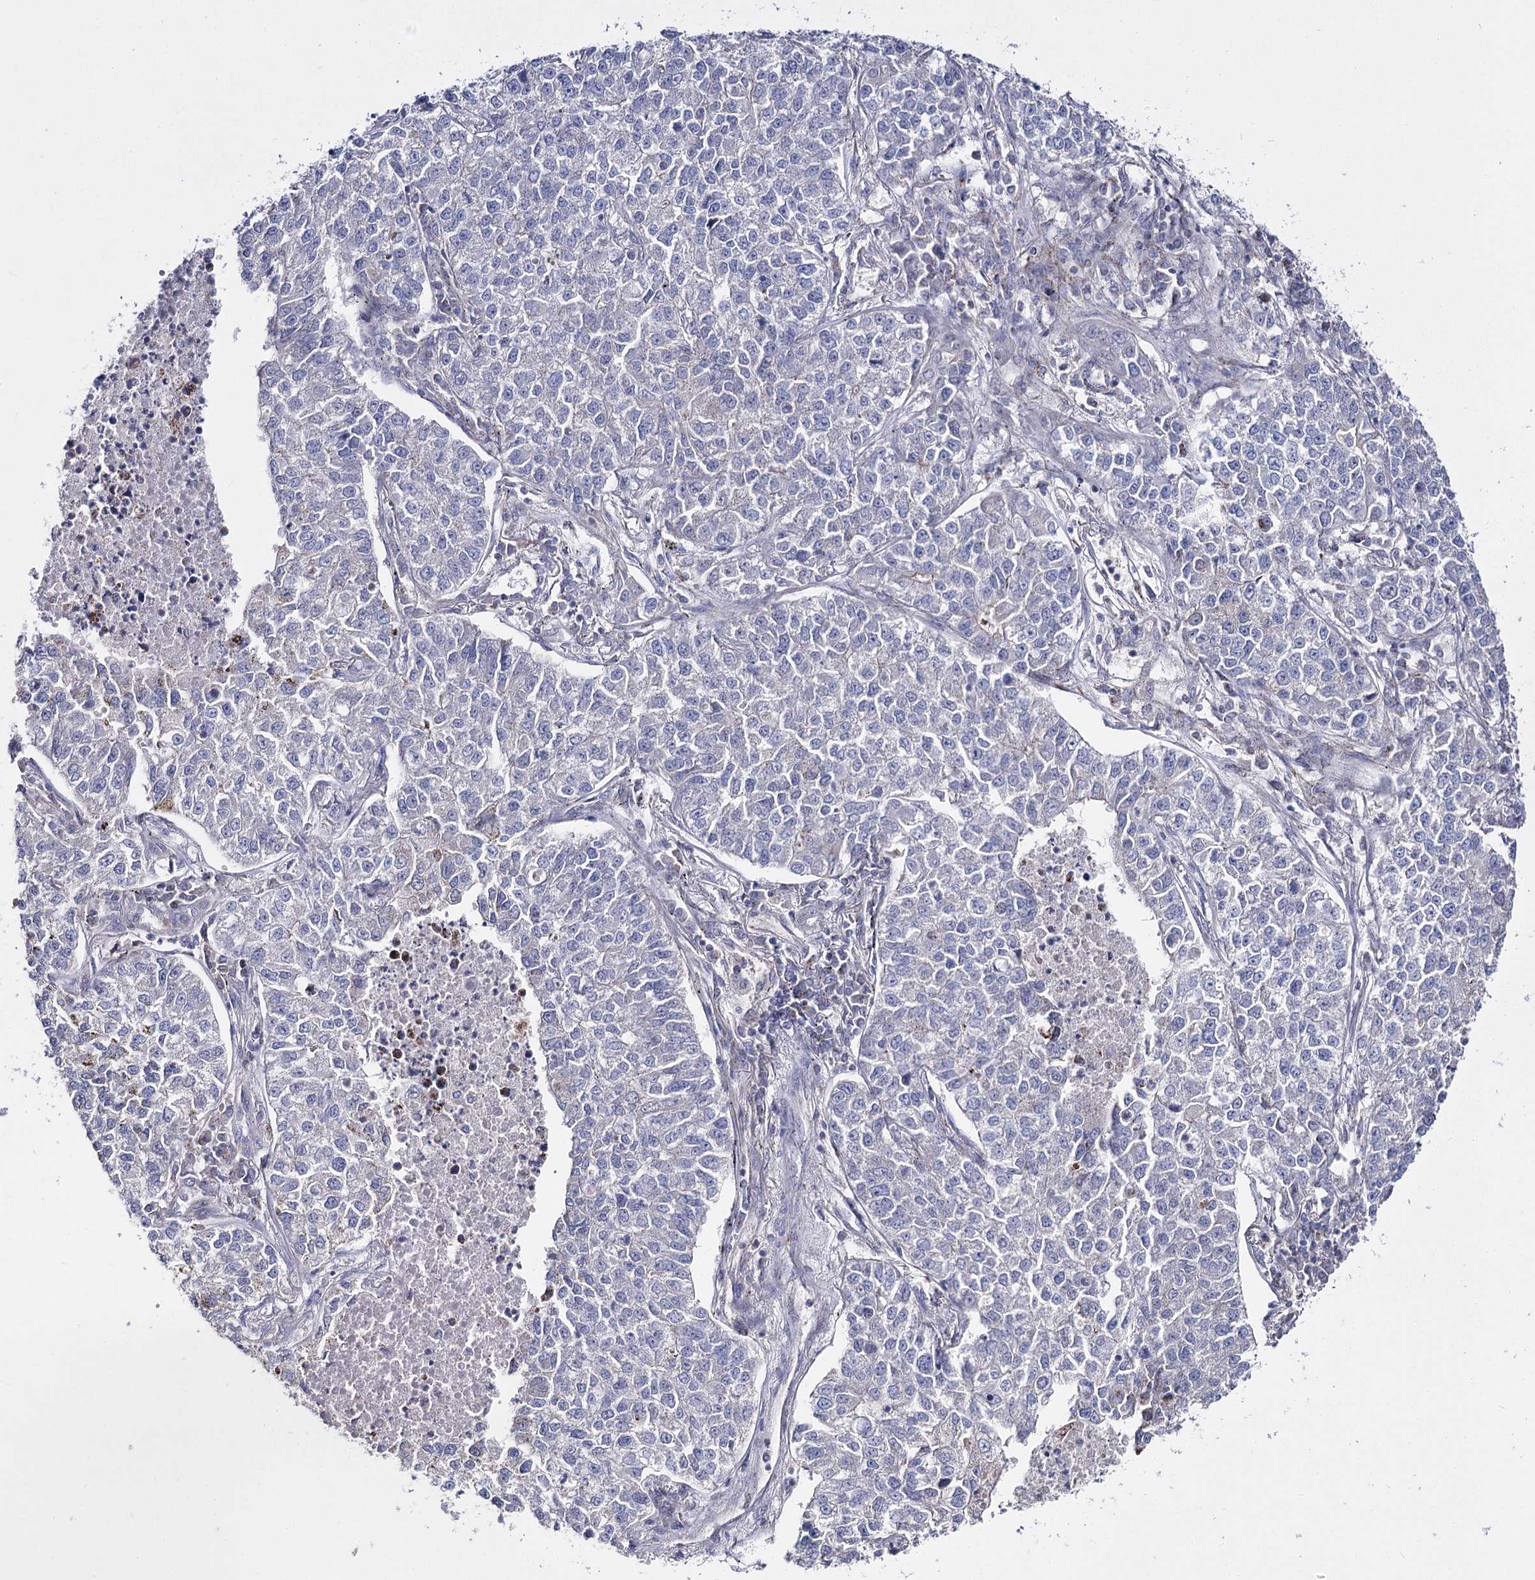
{"staining": {"intensity": "negative", "quantity": "none", "location": "none"}, "tissue": "lung cancer", "cell_type": "Tumor cells", "image_type": "cancer", "snomed": [{"axis": "morphology", "description": "Adenocarcinoma, NOS"}, {"axis": "topography", "description": "Lung"}], "caption": "Tumor cells show no significant protein expression in lung cancer. (DAB (3,3'-diaminobenzidine) immunohistochemistry, high magnification).", "gene": "OSBPL5", "patient": {"sex": "male", "age": 49}}